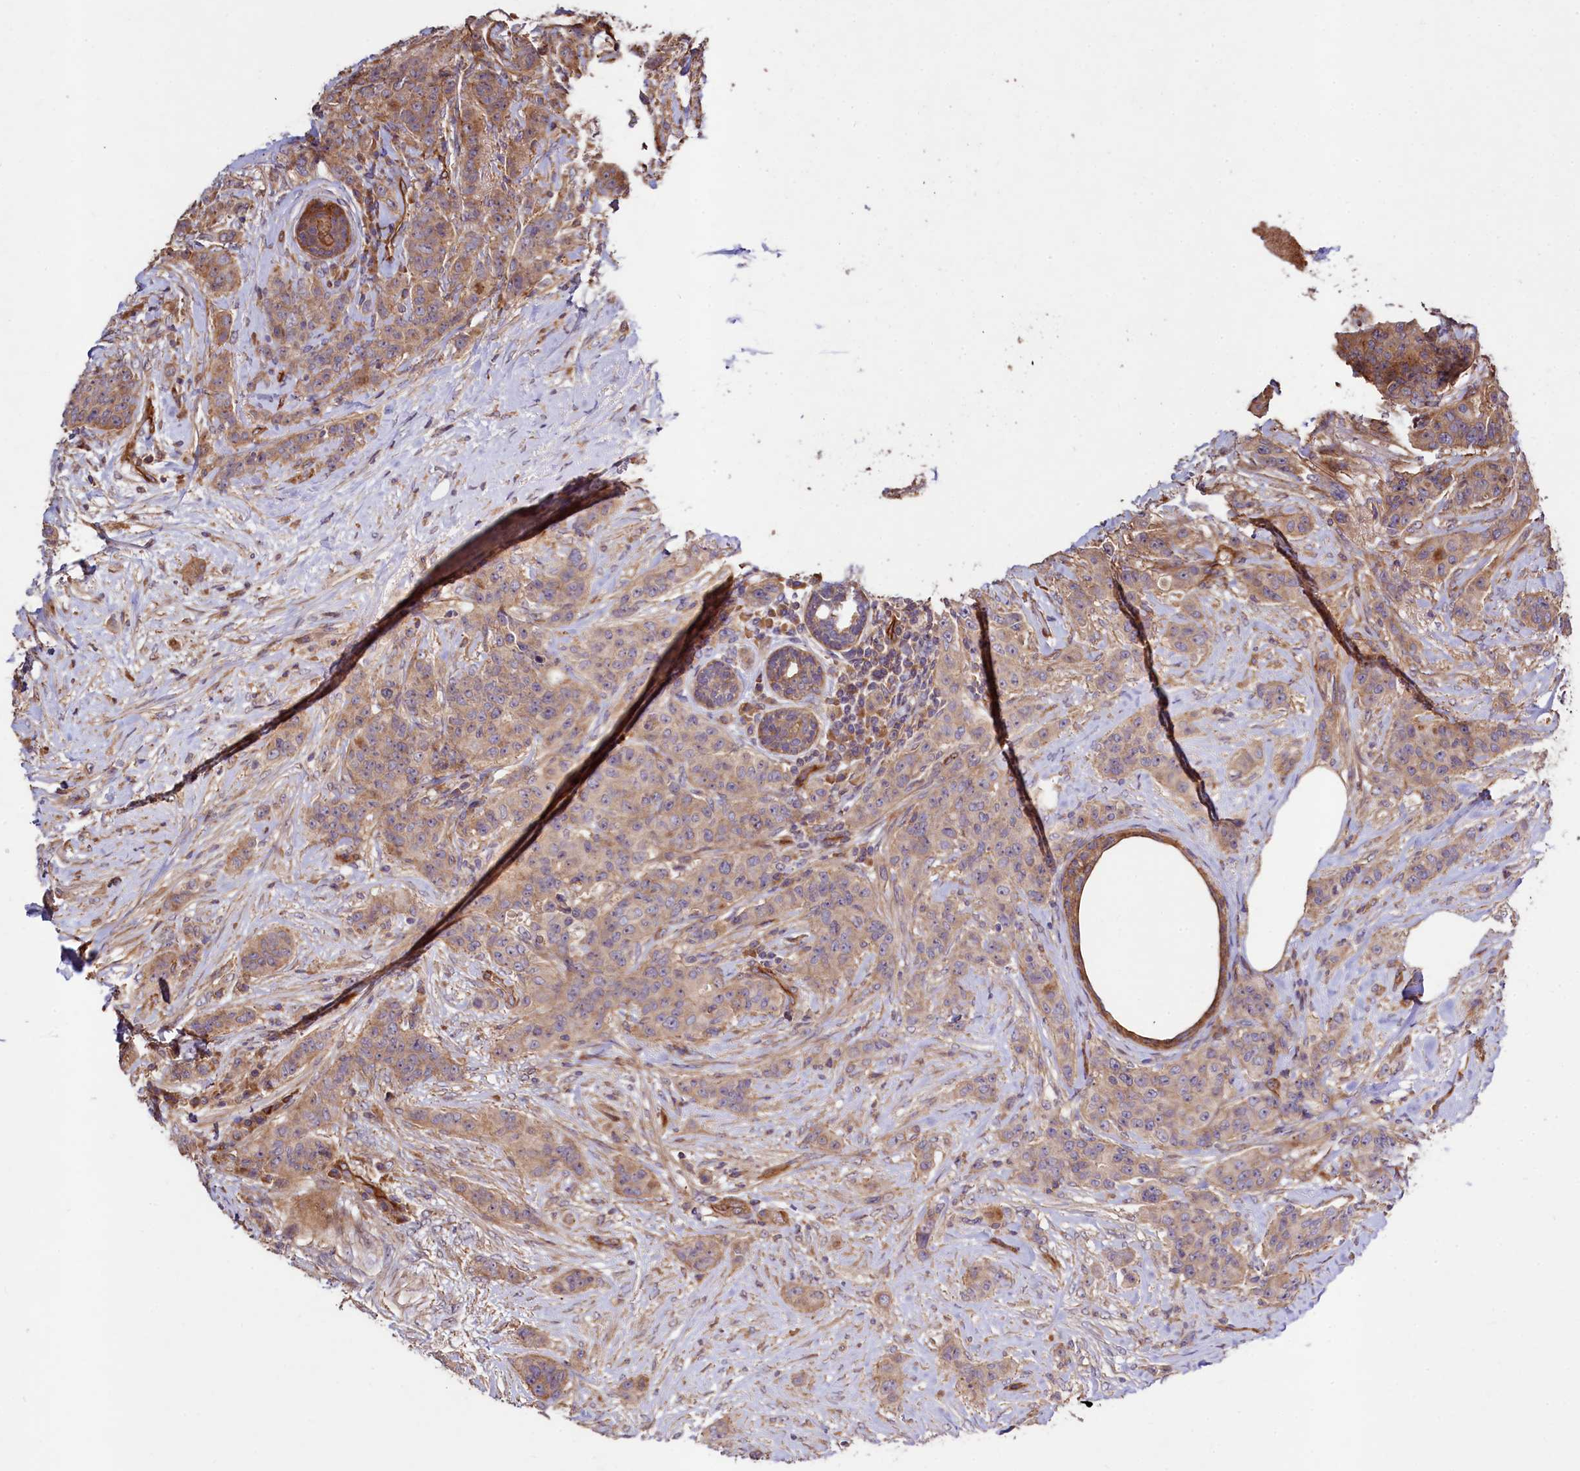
{"staining": {"intensity": "moderate", "quantity": ">75%", "location": "cytoplasmic/membranous"}, "tissue": "breast cancer", "cell_type": "Tumor cells", "image_type": "cancer", "snomed": [{"axis": "morphology", "description": "Duct carcinoma"}, {"axis": "topography", "description": "Breast"}], "caption": "Breast cancer (intraductal carcinoma) was stained to show a protein in brown. There is medium levels of moderate cytoplasmic/membranous staining in approximately >75% of tumor cells.", "gene": "KLHDC4", "patient": {"sex": "female", "age": 40}}